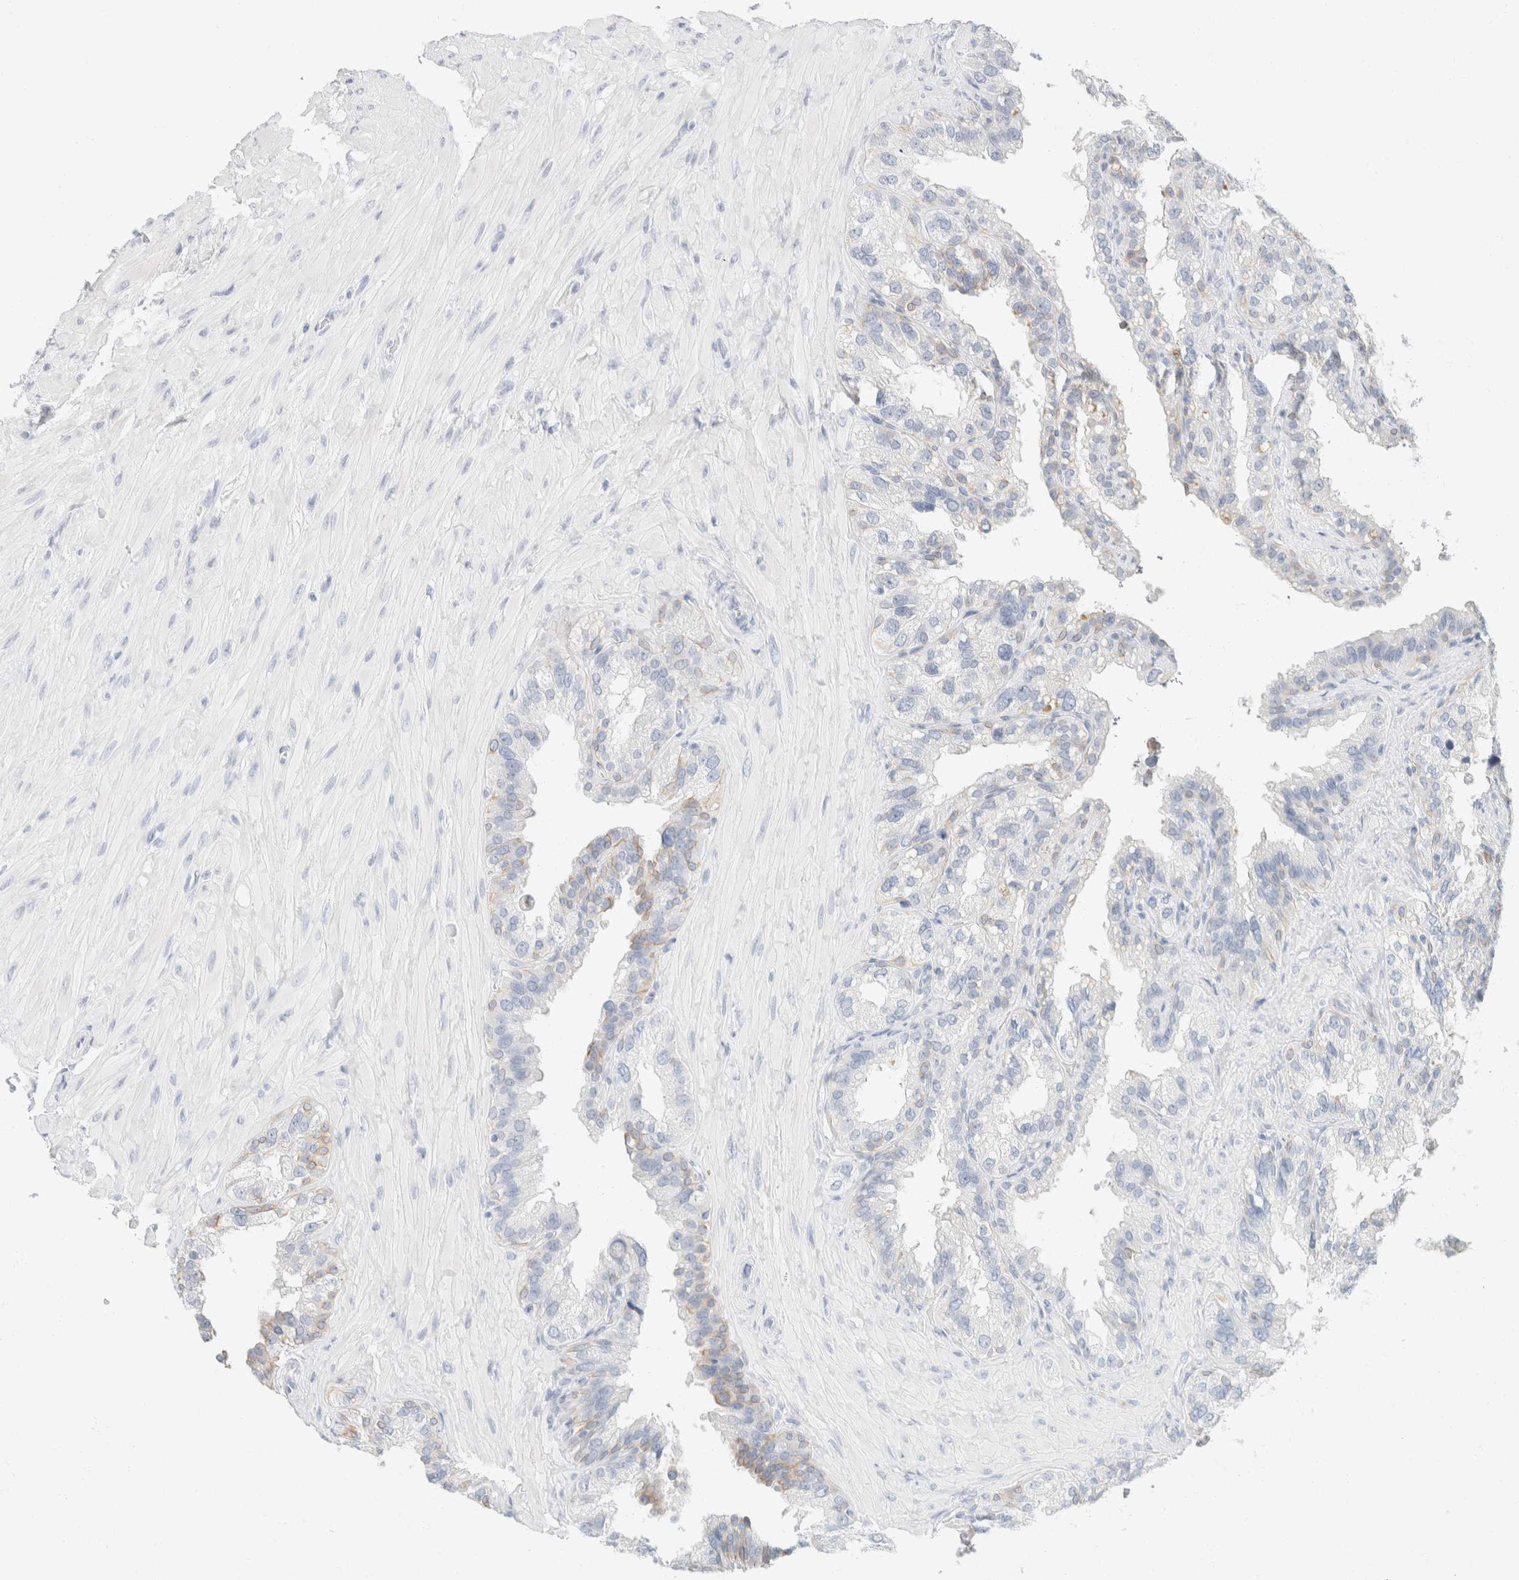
{"staining": {"intensity": "weak", "quantity": "<25%", "location": "cytoplasmic/membranous"}, "tissue": "seminal vesicle", "cell_type": "Glandular cells", "image_type": "normal", "snomed": [{"axis": "morphology", "description": "Normal tissue, NOS"}, {"axis": "topography", "description": "Seminal veicle"}], "caption": "Micrograph shows no protein expression in glandular cells of unremarkable seminal vesicle.", "gene": "KRT20", "patient": {"sex": "male", "age": 68}}